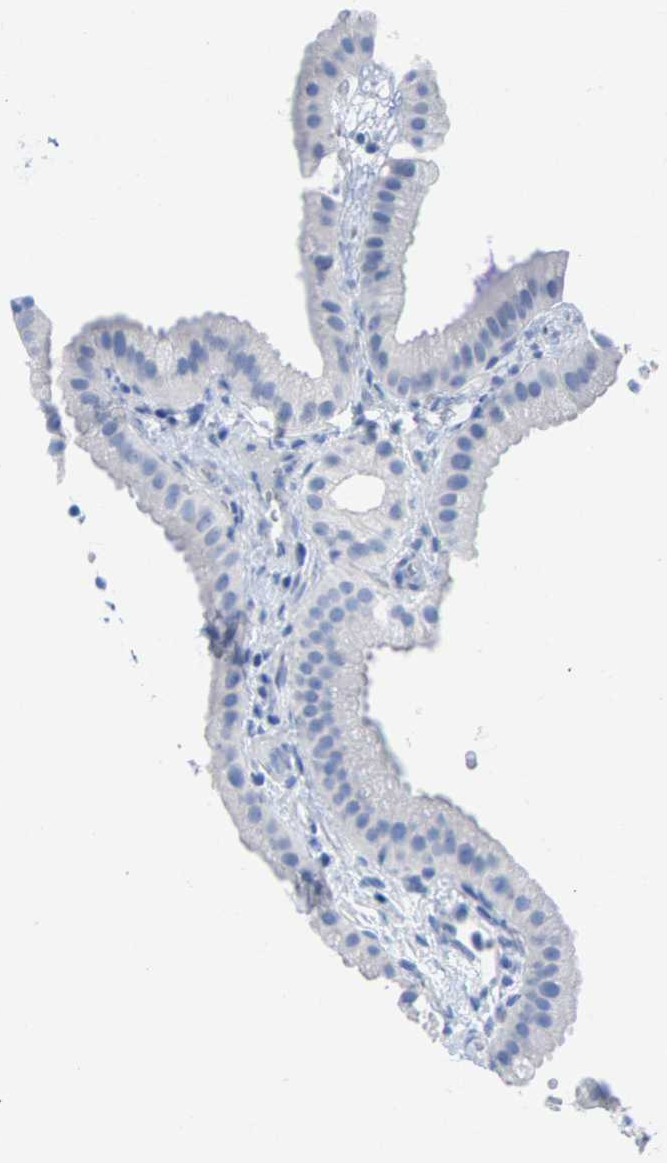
{"staining": {"intensity": "negative", "quantity": "none", "location": "none"}, "tissue": "gallbladder", "cell_type": "Glandular cells", "image_type": "normal", "snomed": [{"axis": "morphology", "description": "Normal tissue, NOS"}, {"axis": "topography", "description": "Gallbladder"}], "caption": "The histopathology image reveals no significant staining in glandular cells of gallbladder.", "gene": "CPA1", "patient": {"sex": "female", "age": 64}}